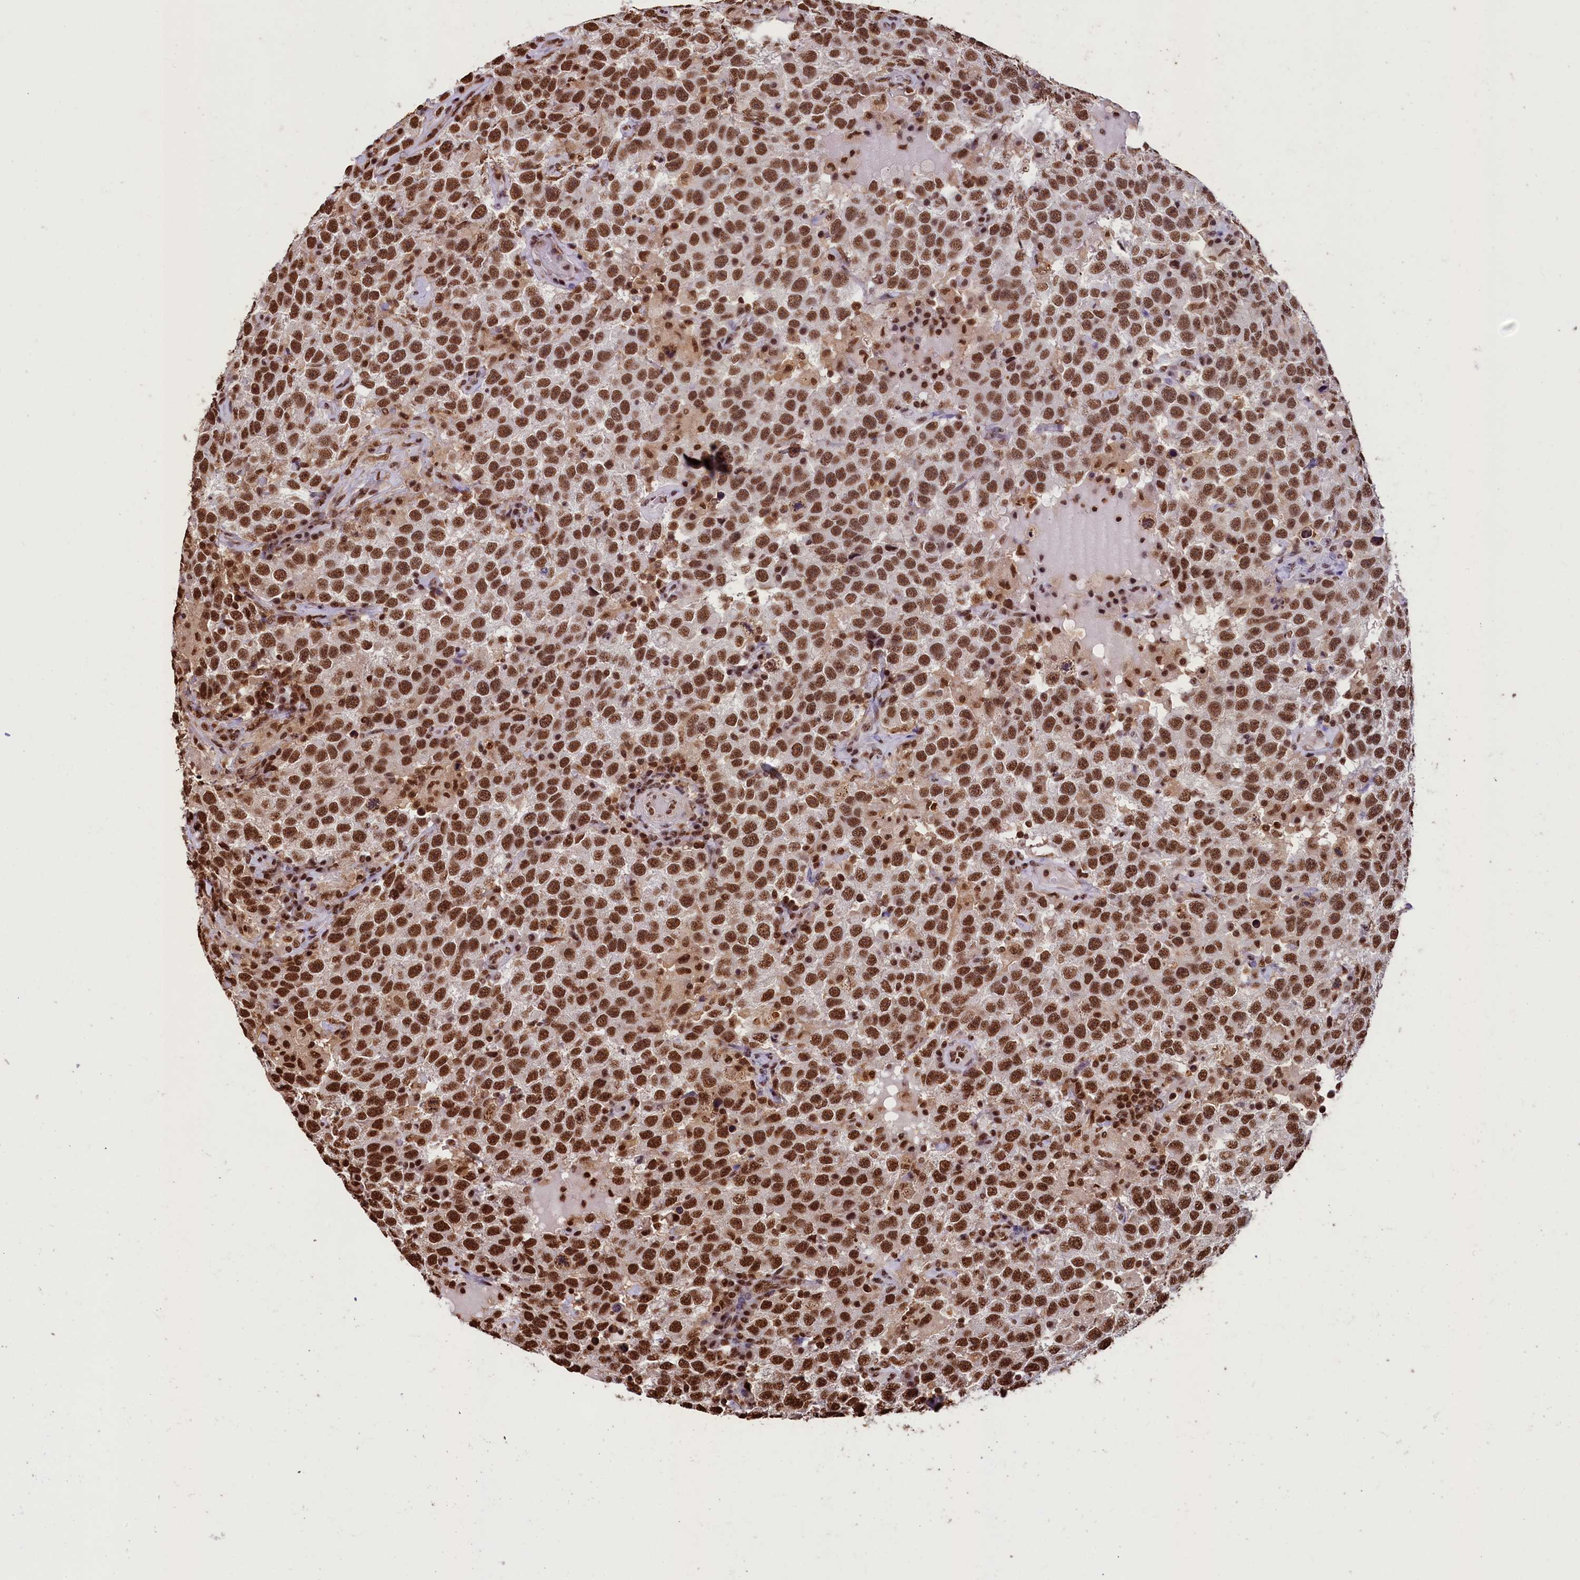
{"staining": {"intensity": "strong", "quantity": ">75%", "location": "nuclear"}, "tissue": "testis cancer", "cell_type": "Tumor cells", "image_type": "cancer", "snomed": [{"axis": "morphology", "description": "Seminoma, NOS"}, {"axis": "topography", "description": "Testis"}], "caption": "Protein expression analysis of human seminoma (testis) reveals strong nuclear expression in approximately >75% of tumor cells.", "gene": "SNRPD2", "patient": {"sex": "male", "age": 41}}